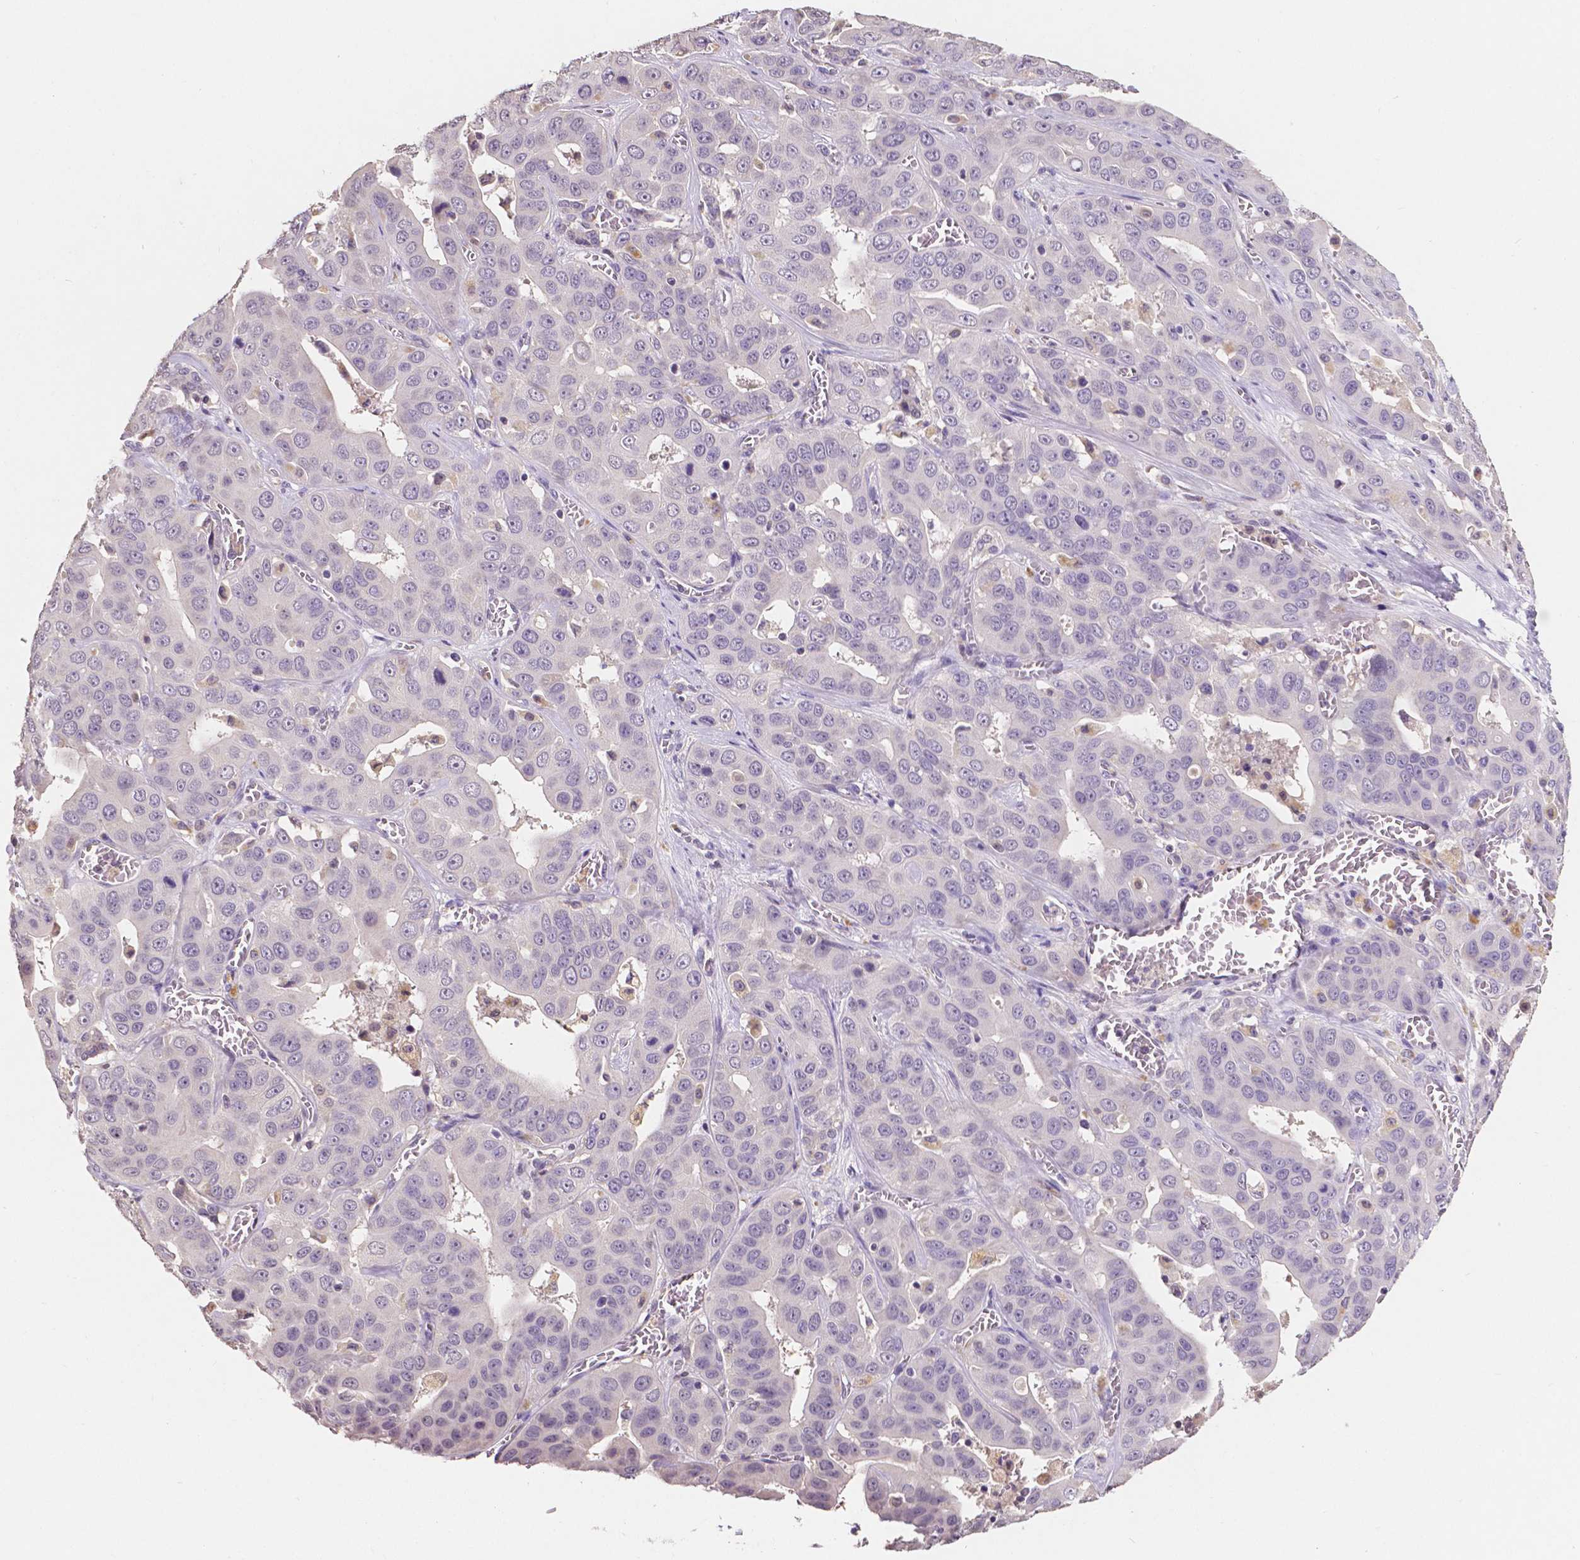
{"staining": {"intensity": "negative", "quantity": "none", "location": "none"}, "tissue": "liver cancer", "cell_type": "Tumor cells", "image_type": "cancer", "snomed": [{"axis": "morphology", "description": "Cholangiocarcinoma"}, {"axis": "topography", "description": "Liver"}], "caption": "A micrograph of liver cancer stained for a protein shows no brown staining in tumor cells.", "gene": "ELAVL2", "patient": {"sex": "female", "age": 52}}